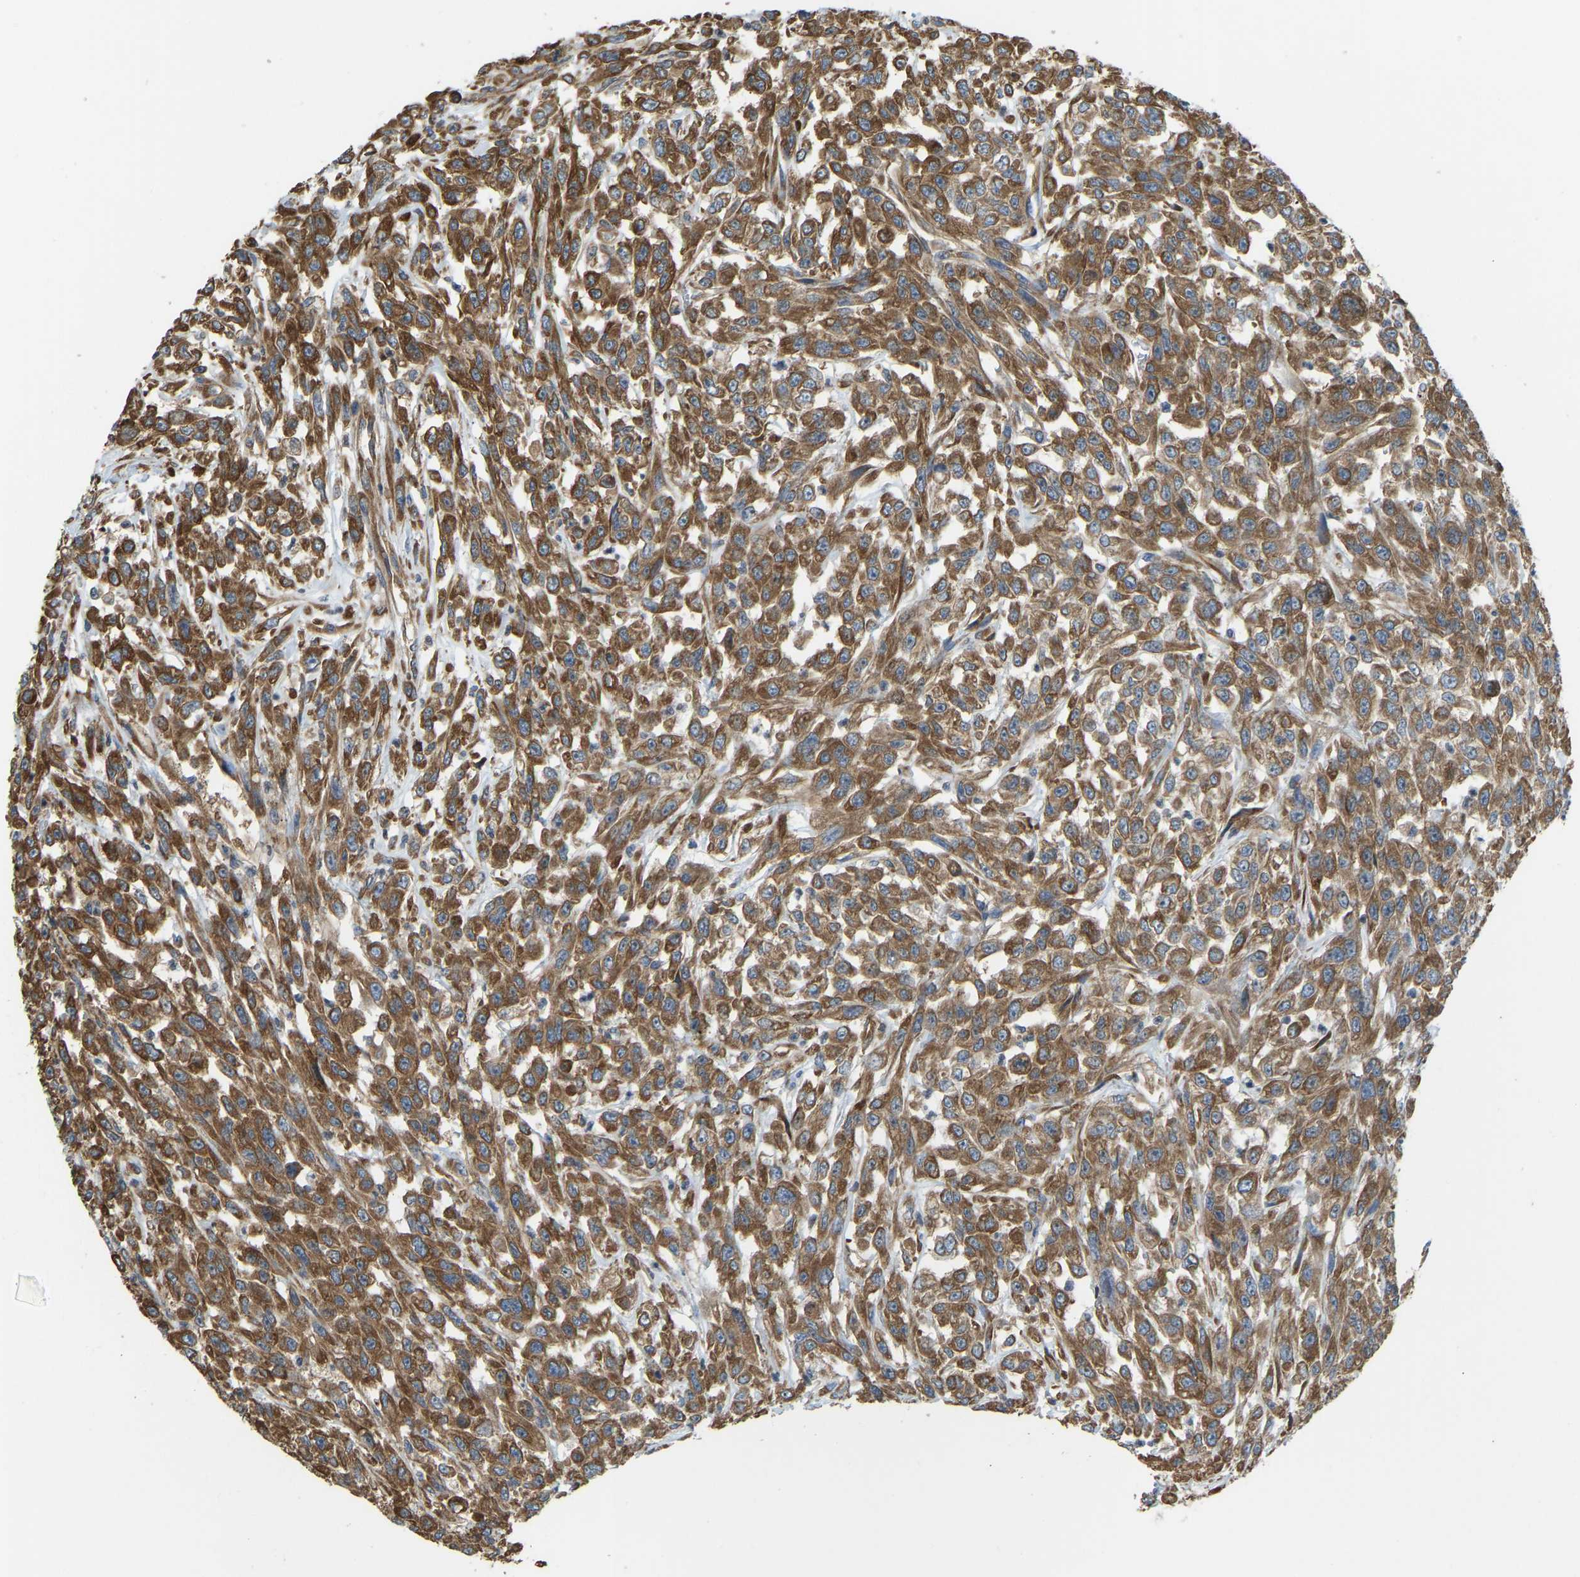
{"staining": {"intensity": "moderate", "quantity": ">75%", "location": "cytoplasmic/membranous"}, "tissue": "urothelial cancer", "cell_type": "Tumor cells", "image_type": "cancer", "snomed": [{"axis": "morphology", "description": "Urothelial carcinoma, High grade"}, {"axis": "topography", "description": "Urinary bladder"}], "caption": "A medium amount of moderate cytoplasmic/membranous expression is present in about >75% of tumor cells in urothelial carcinoma (high-grade) tissue.", "gene": "RPS6KB2", "patient": {"sex": "male", "age": 46}}